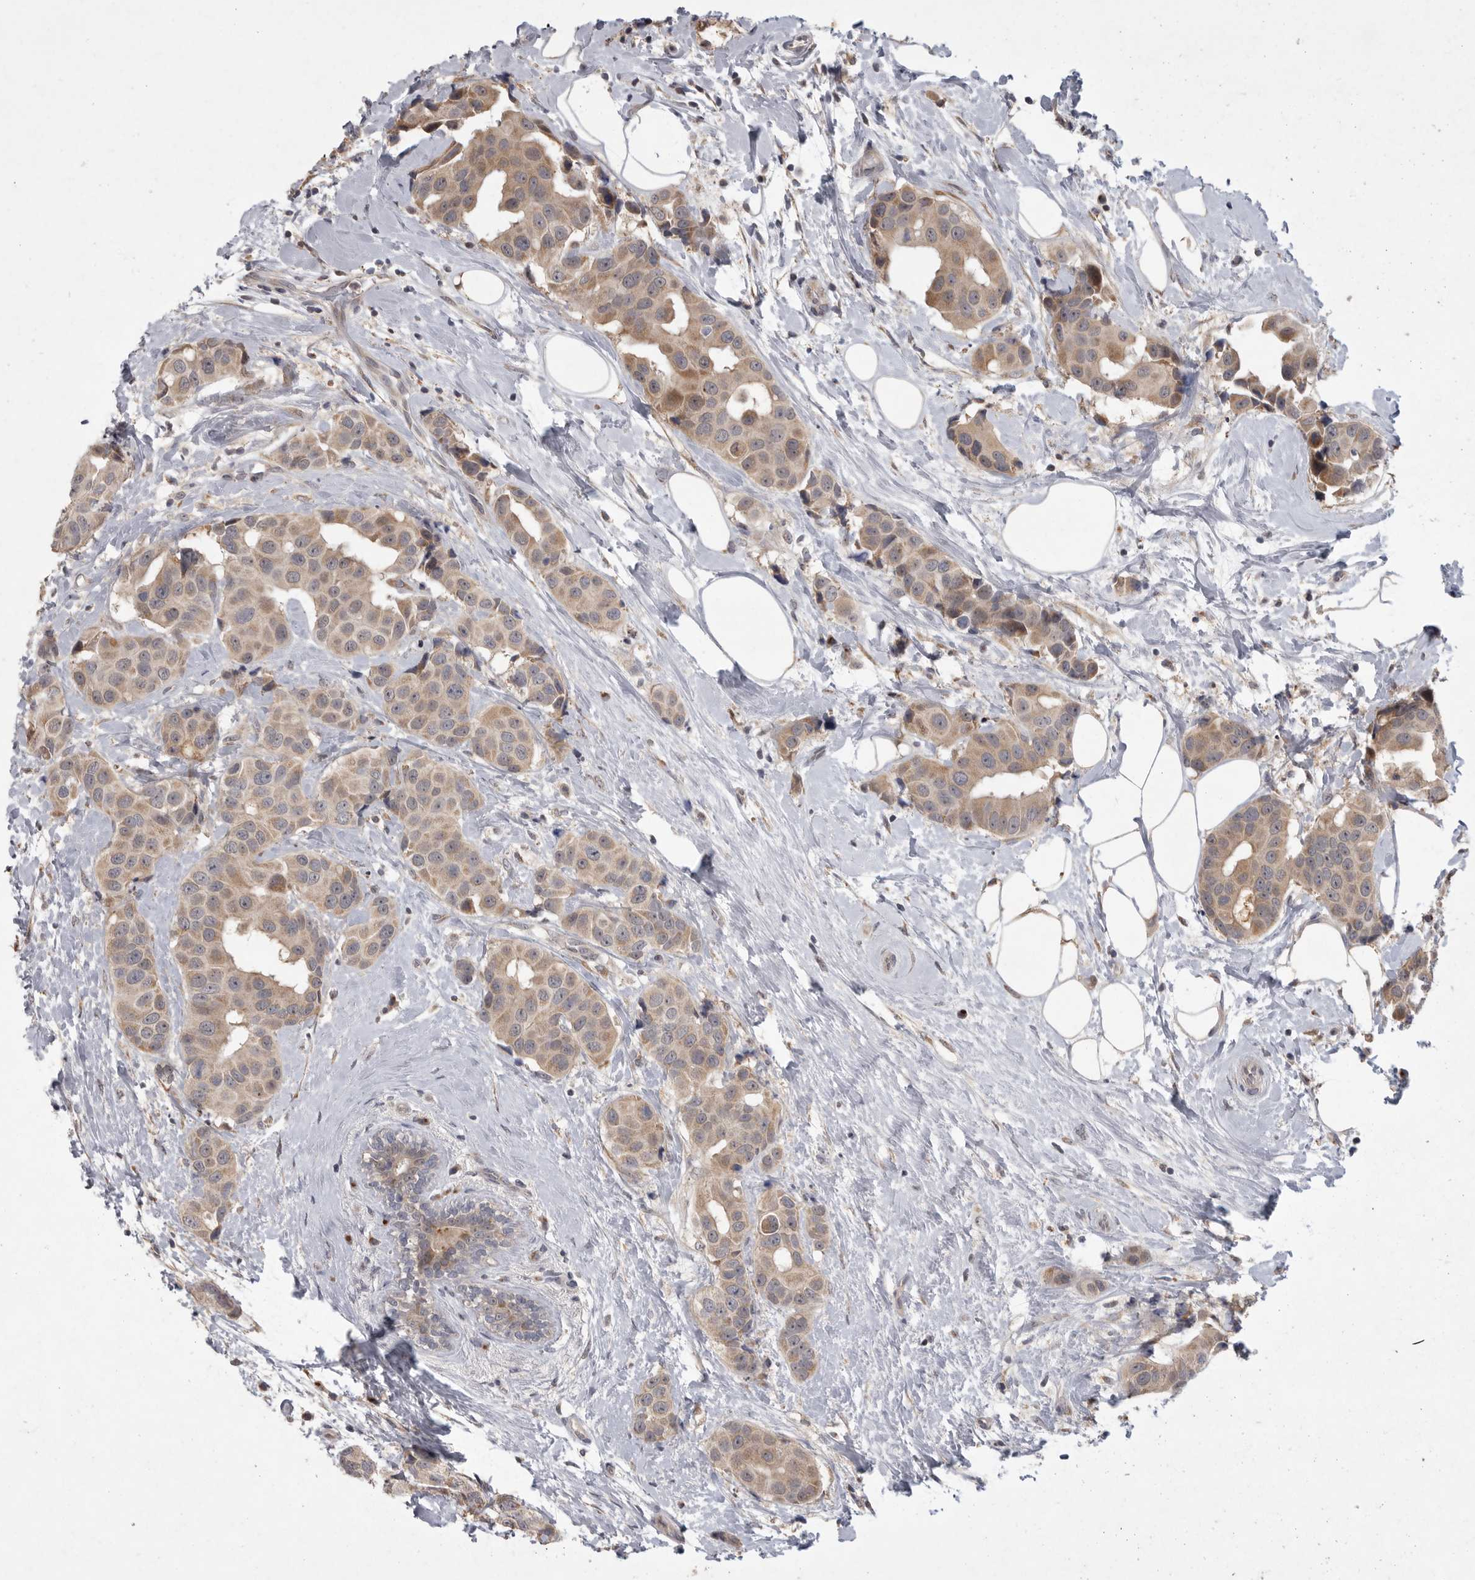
{"staining": {"intensity": "weak", "quantity": "25%-75%", "location": "cytoplasmic/membranous"}, "tissue": "breast cancer", "cell_type": "Tumor cells", "image_type": "cancer", "snomed": [{"axis": "morphology", "description": "Normal tissue, NOS"}, {"axis": "morphology", "description": "Duct carcinoma"}, {"axis": "topography", "description": "Breast"}], "caption": "Breast cancer tissue exhibits weak cytoplasmic/membranous staining in about 25%-75% of tumor cells Nuclei are stained in blue.", "gene": "MAN2A1", "patient": {"sex": "female", "age": 39}}